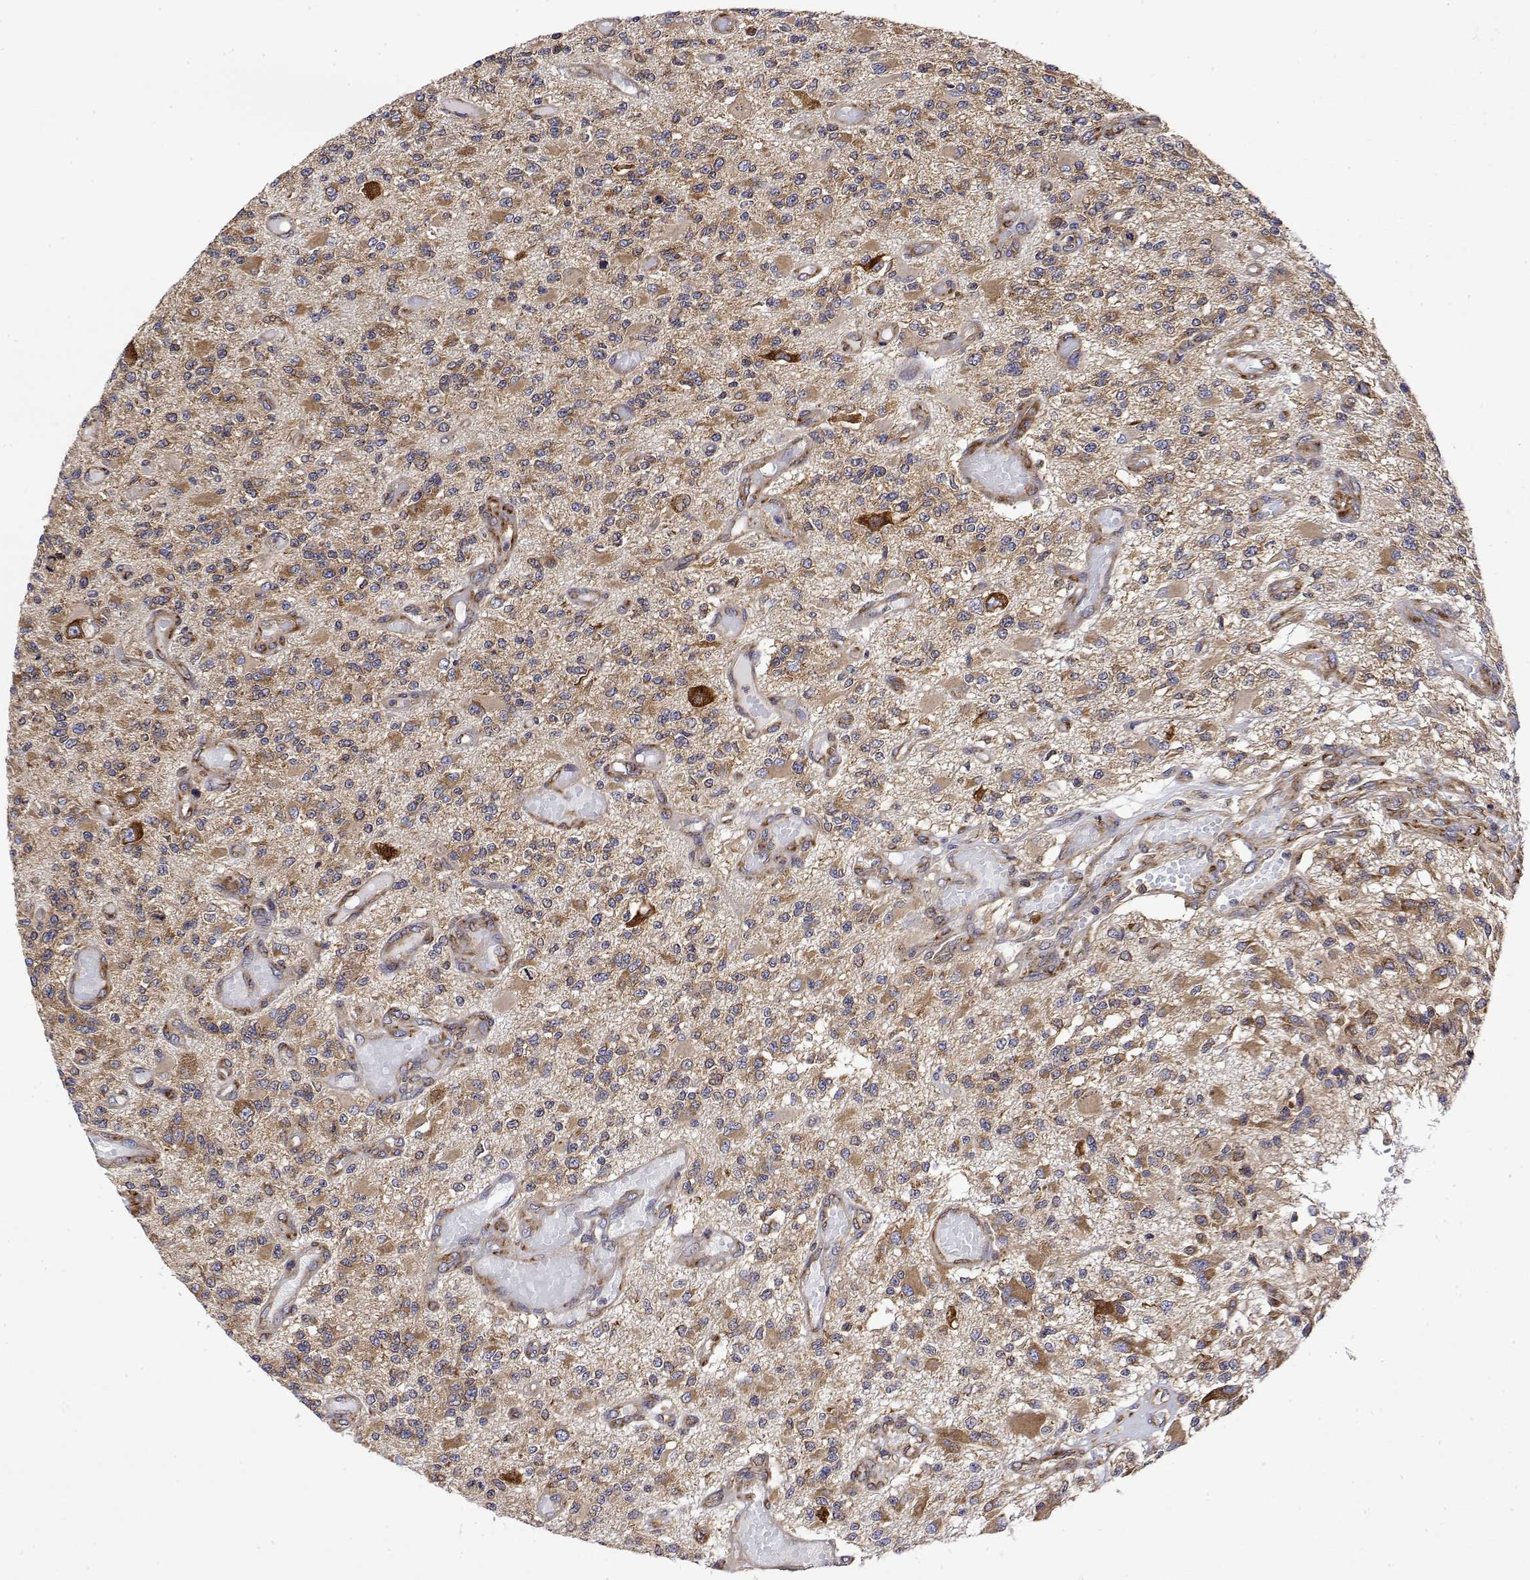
{"staining": {"intensity": "moderate", "quantity": ">75%", "location": "cytoplasmic/membranous"}, "tissue": "glioma", "cell_type": "Tumor cells", "image_type": "cancer", "snomed": [{"axis": "morphology", "description": "Glioma, malignant, High grade"}, {"axis": "topography", "description": "Brain"}], "caption": "Glioma tissue shows moderate cytoplasmic/membranous expression in approximately >75% of tumor cells", "gene": "EEF1G", "patient": {"sex": "female", "age": 63}}